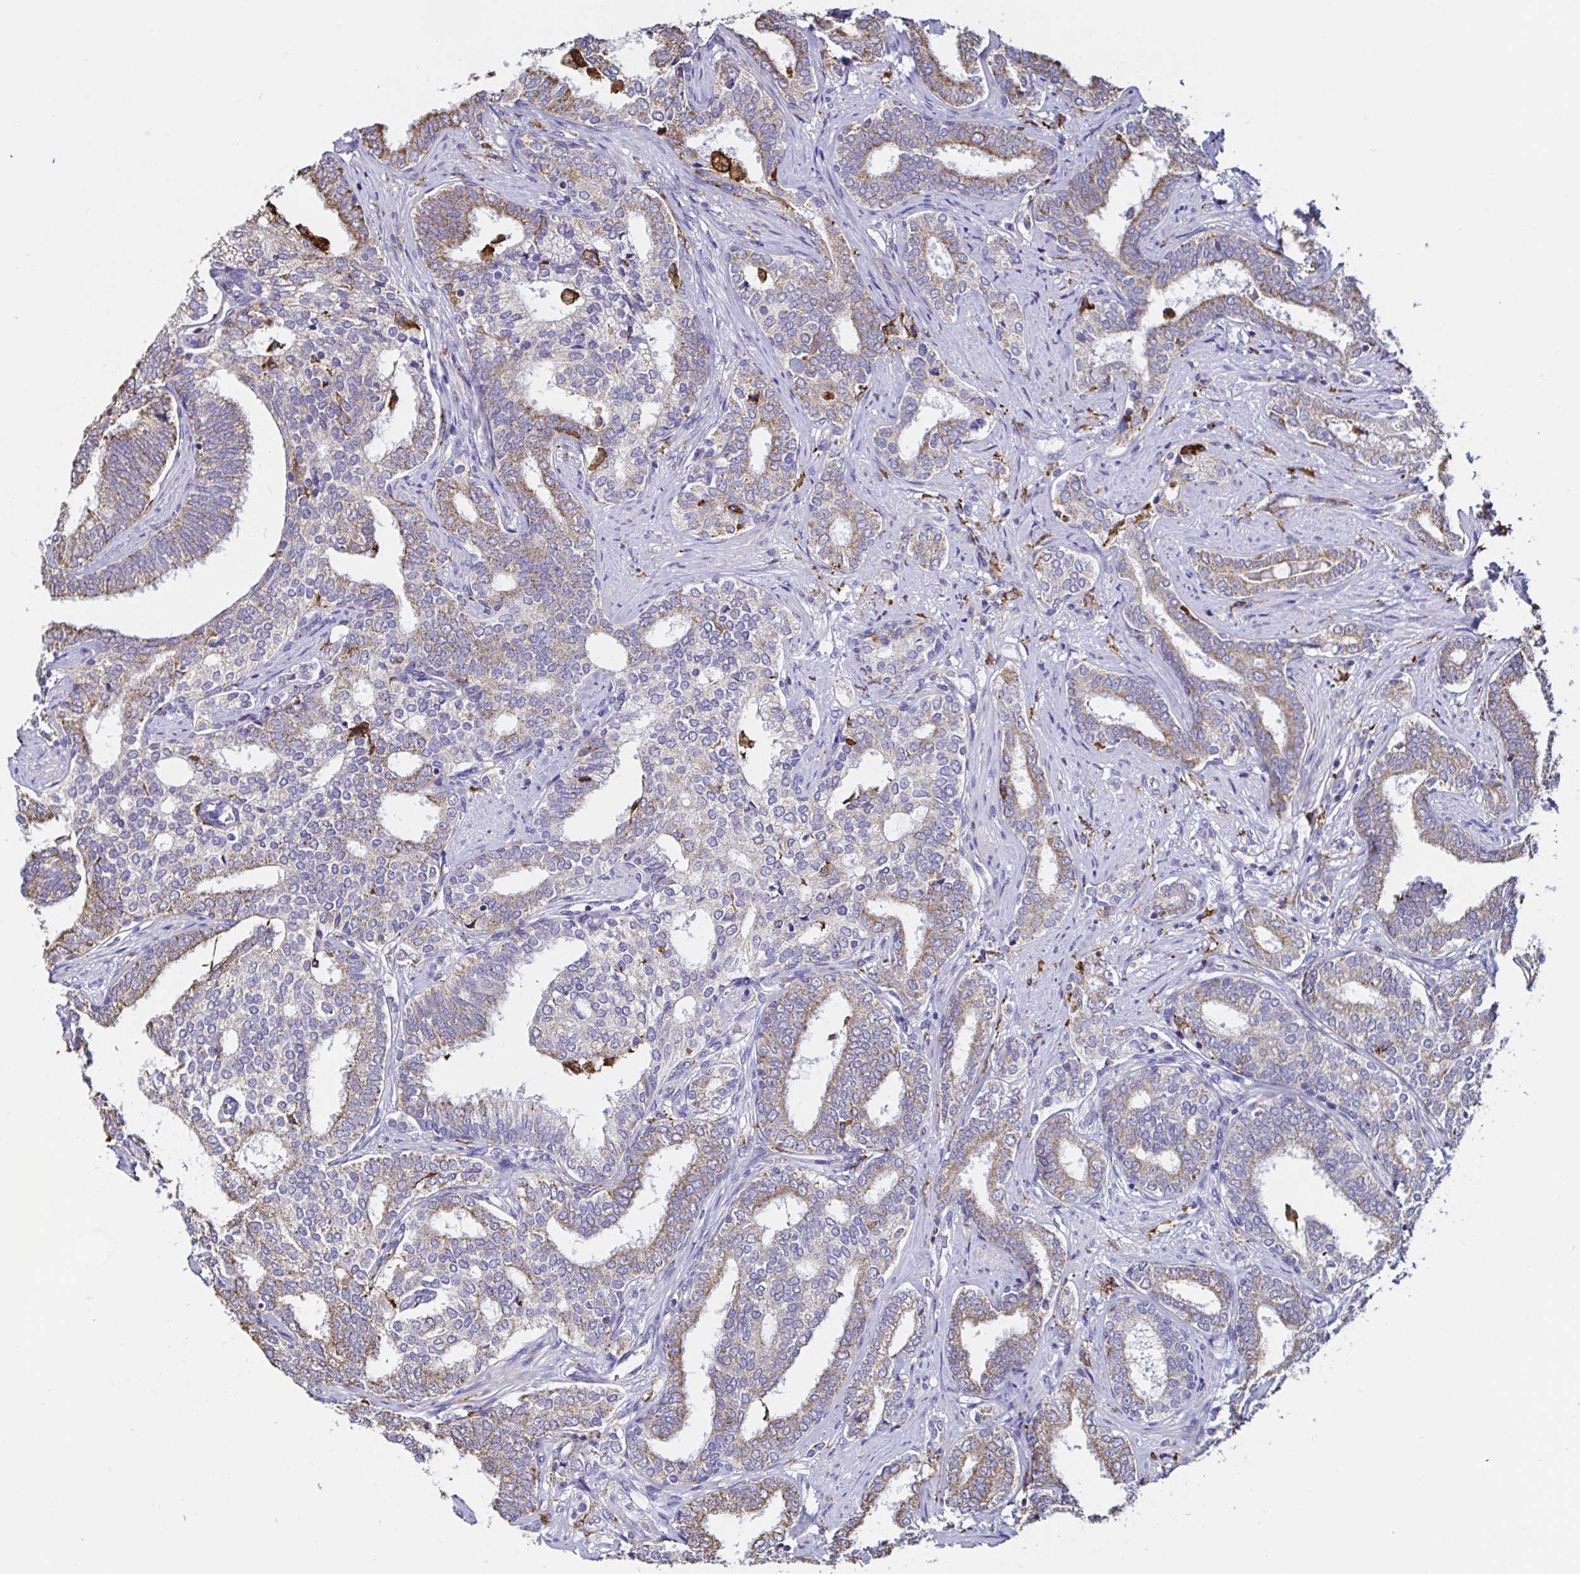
{"staining": {"intensity": "weak", "quantity": ">75%", "location": "cytoplasmic/membranous"}, "tissue": "prostate cancer", "cell_type": "Tumor cells", "image_type": "cancer", "snomed": [{"axis": "morphology", "description": "Adenocarcinoma, High grade"}, {"axis": "topography", "description": "Prostate"}], "caption": "A brown stain highlights weak cytoplasmic/membranous staining of a protein in prostate adenocarcinoma (high-grade) tumor cells.", "gene": "MSR1", "patient": {"sex": "male", "age": 72}}